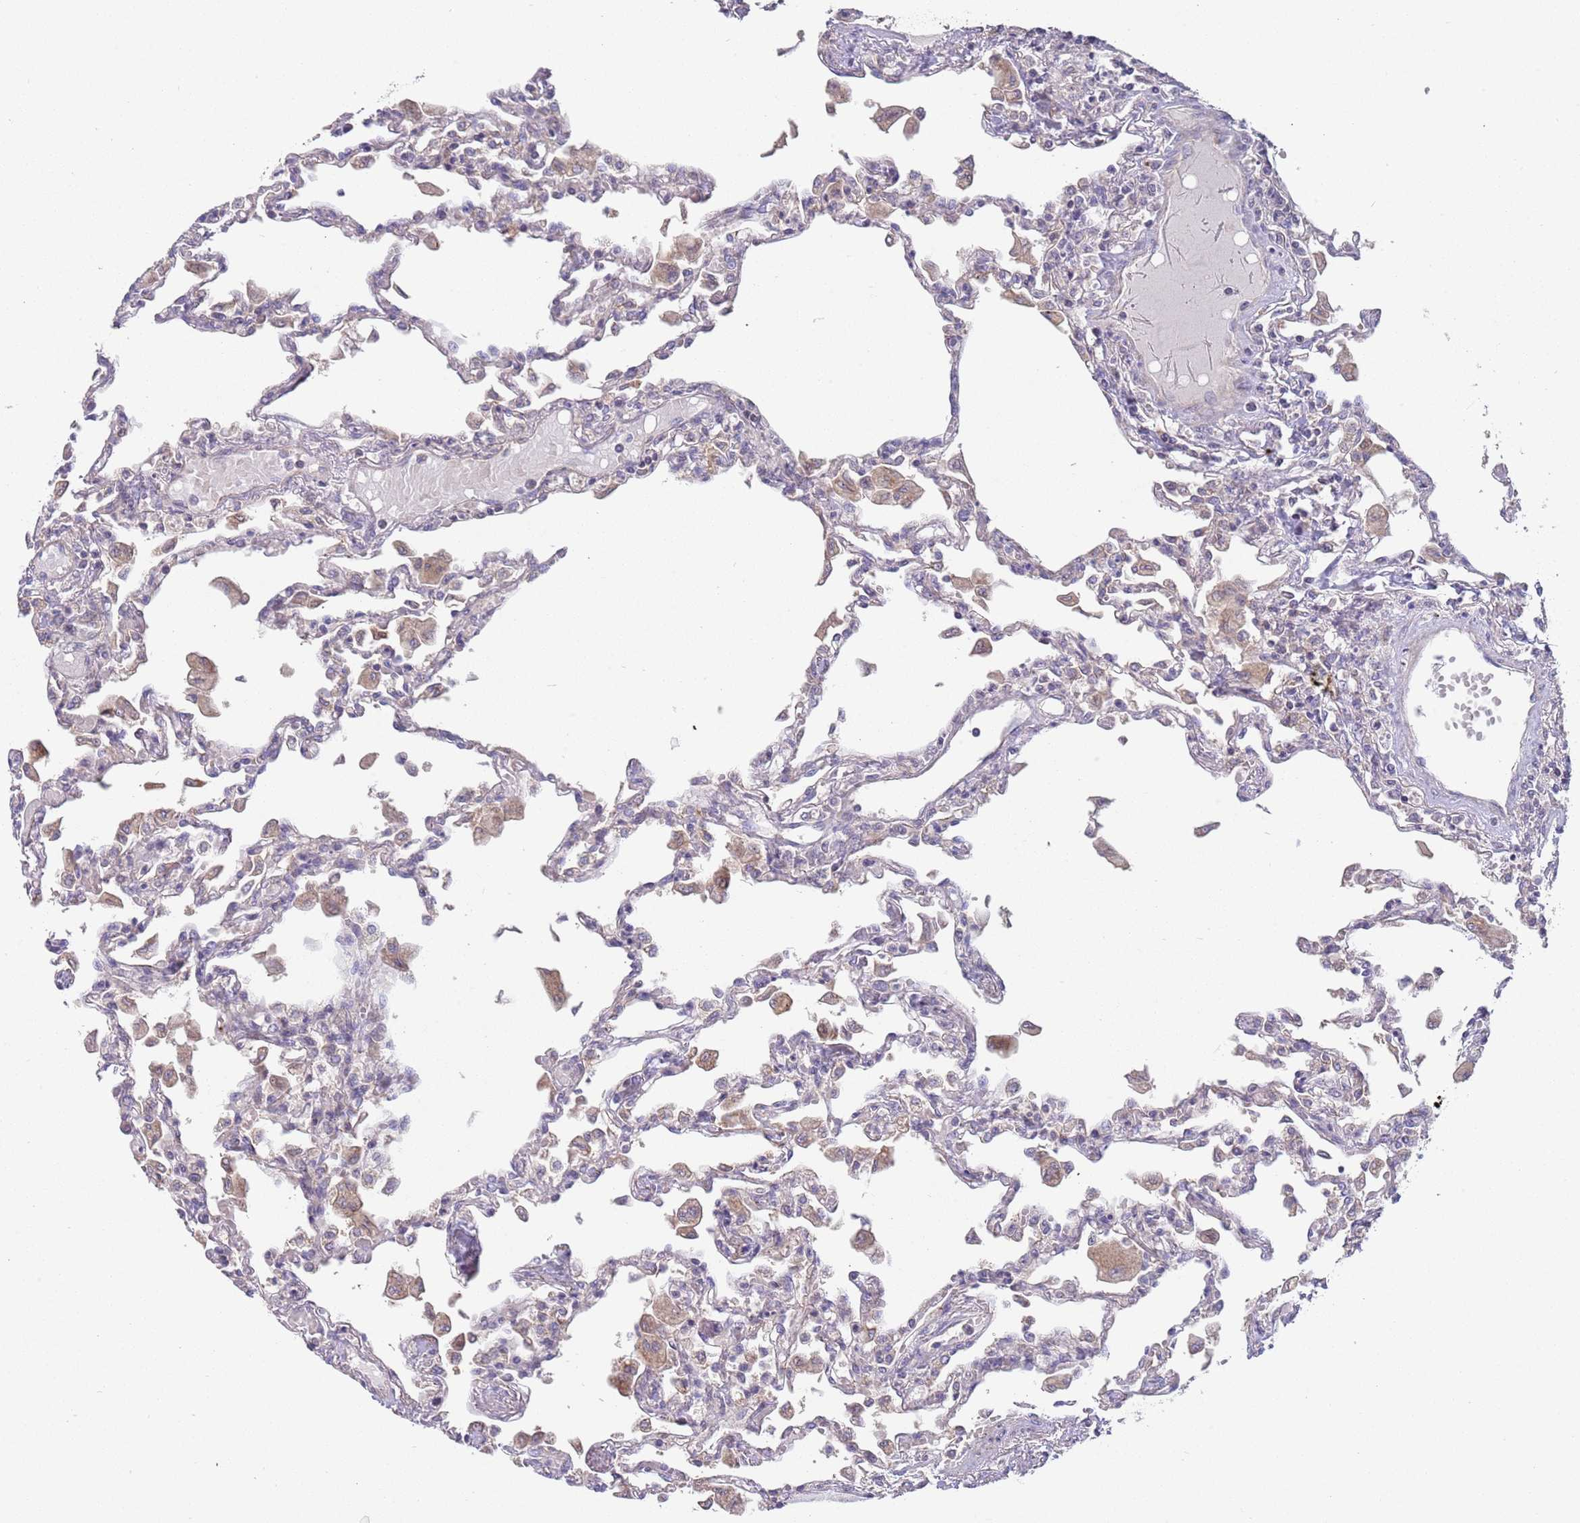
{"staining": {"intensity": "strong", "quantity": "<25%", "location": "cytoplasmic/membranous"}, "tissue": "lung", "cell_type": "Alveolar cells", "image_type": "normal", "snomed": [{"axis": "morphology", "description": "Normal tissue, NOS"}, {"axis": "topography", "description": "Bronchus"}, {"axis": "topography", "description": "Lung"}], "caption": "A micrograph showing strong cytoplasmic/membranous positivity in approximately <25% of alveolar cells in benign lung, as visualized by brown immunohistochemical staining.", "gene": "ABCC10", "patient": {"sex": "female", "age": 49}}